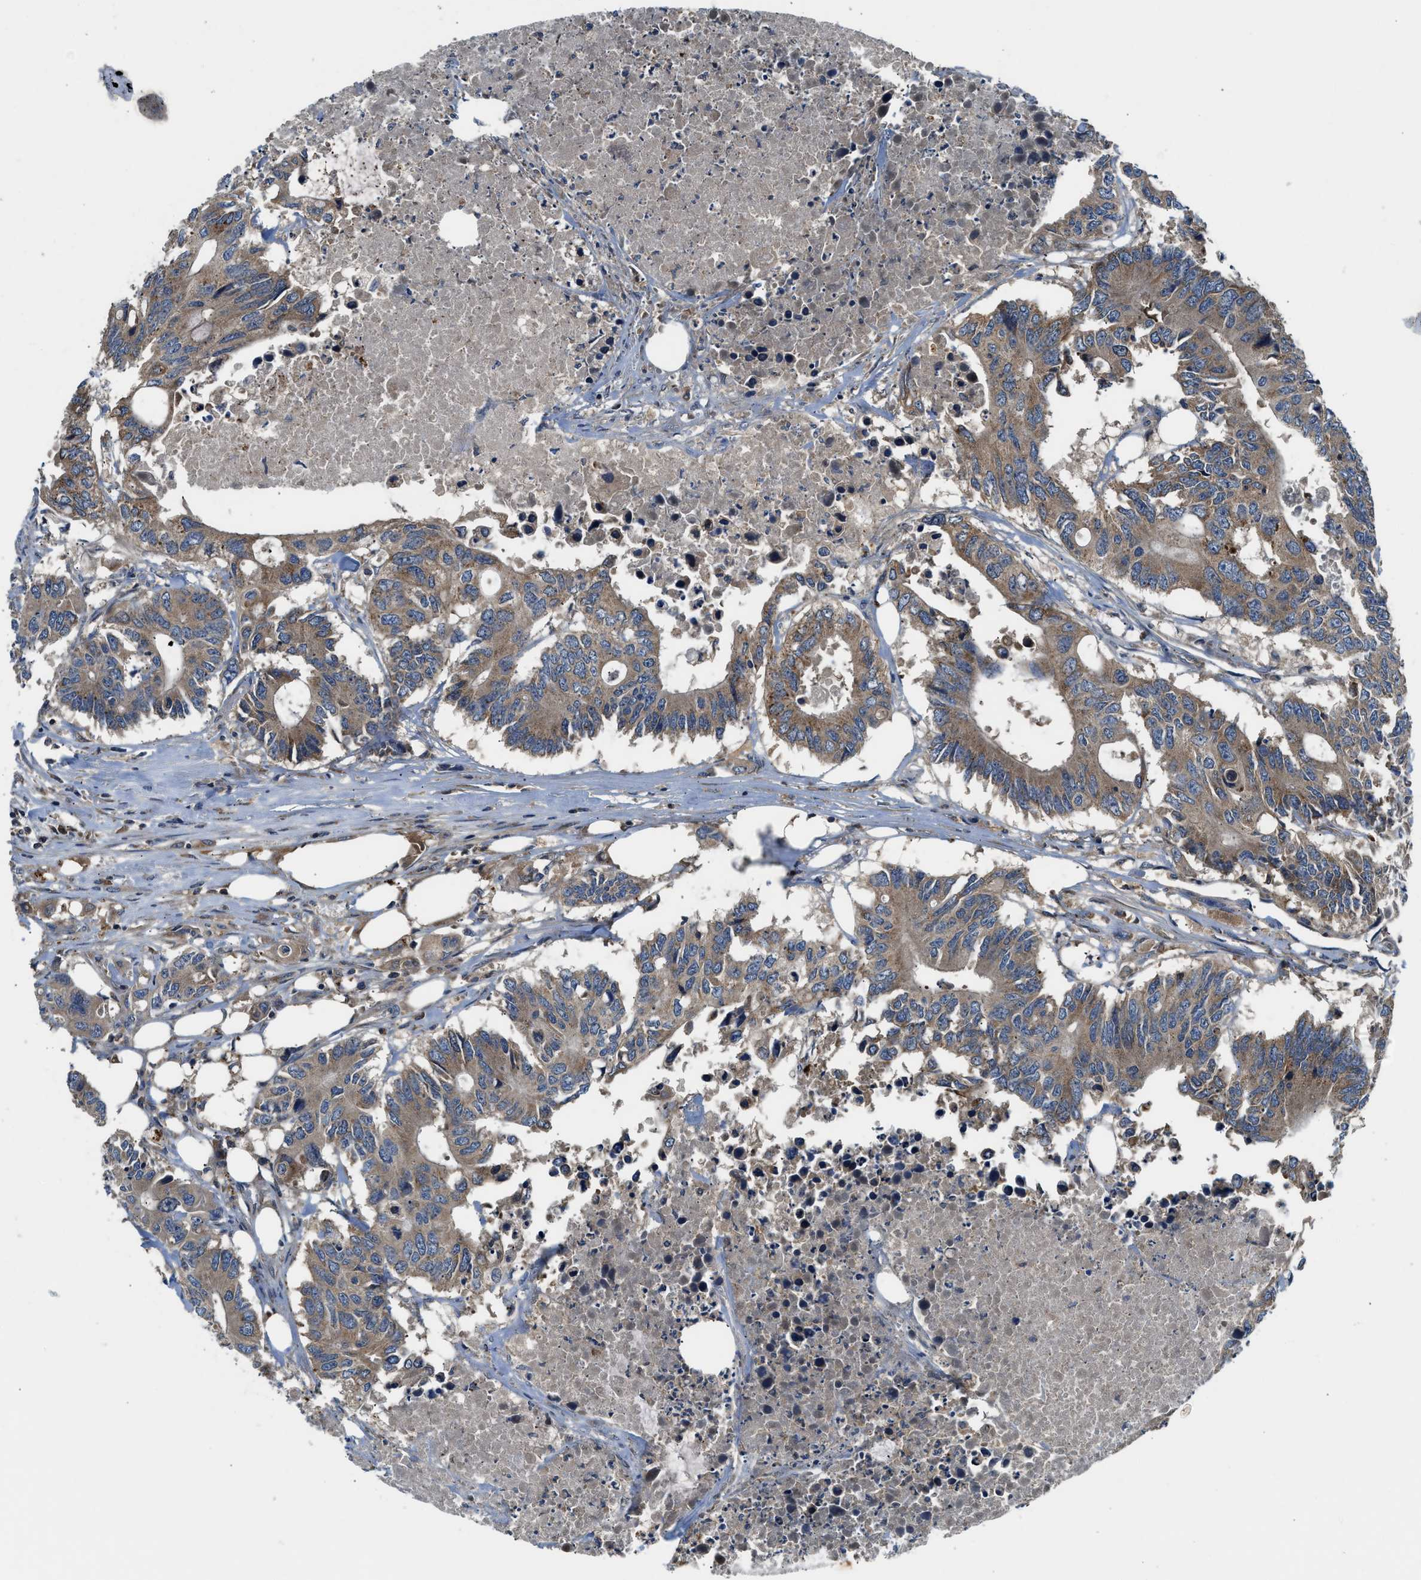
{"staining": {"intensity": "moderate", "quantity": ">75%", "location": "cytoplasmic/membranous"}, "tissue": "colorectal cancer", "cell_type": "Tumor cells", "image_type": "cancer", "snomed": [{"axis": "morphology", "description": "Adenocarcinoma, NOS"}, {"axis": "topography", "description": "Colon"}], "caption": "A high-resolution micrograph shows immunohistochemistry (IHC) staining of colorectal adenocarcinoma, which reveals moderate cytoplasmic/membranous expression in about >75% of tumor cells. (DAB (3,3'-diaminobenzidine) IHC, brown staining for protein, blue staining for nuclei).", "gene": "PAFAH2", "patient": {"sex": "male", "age": 71}}